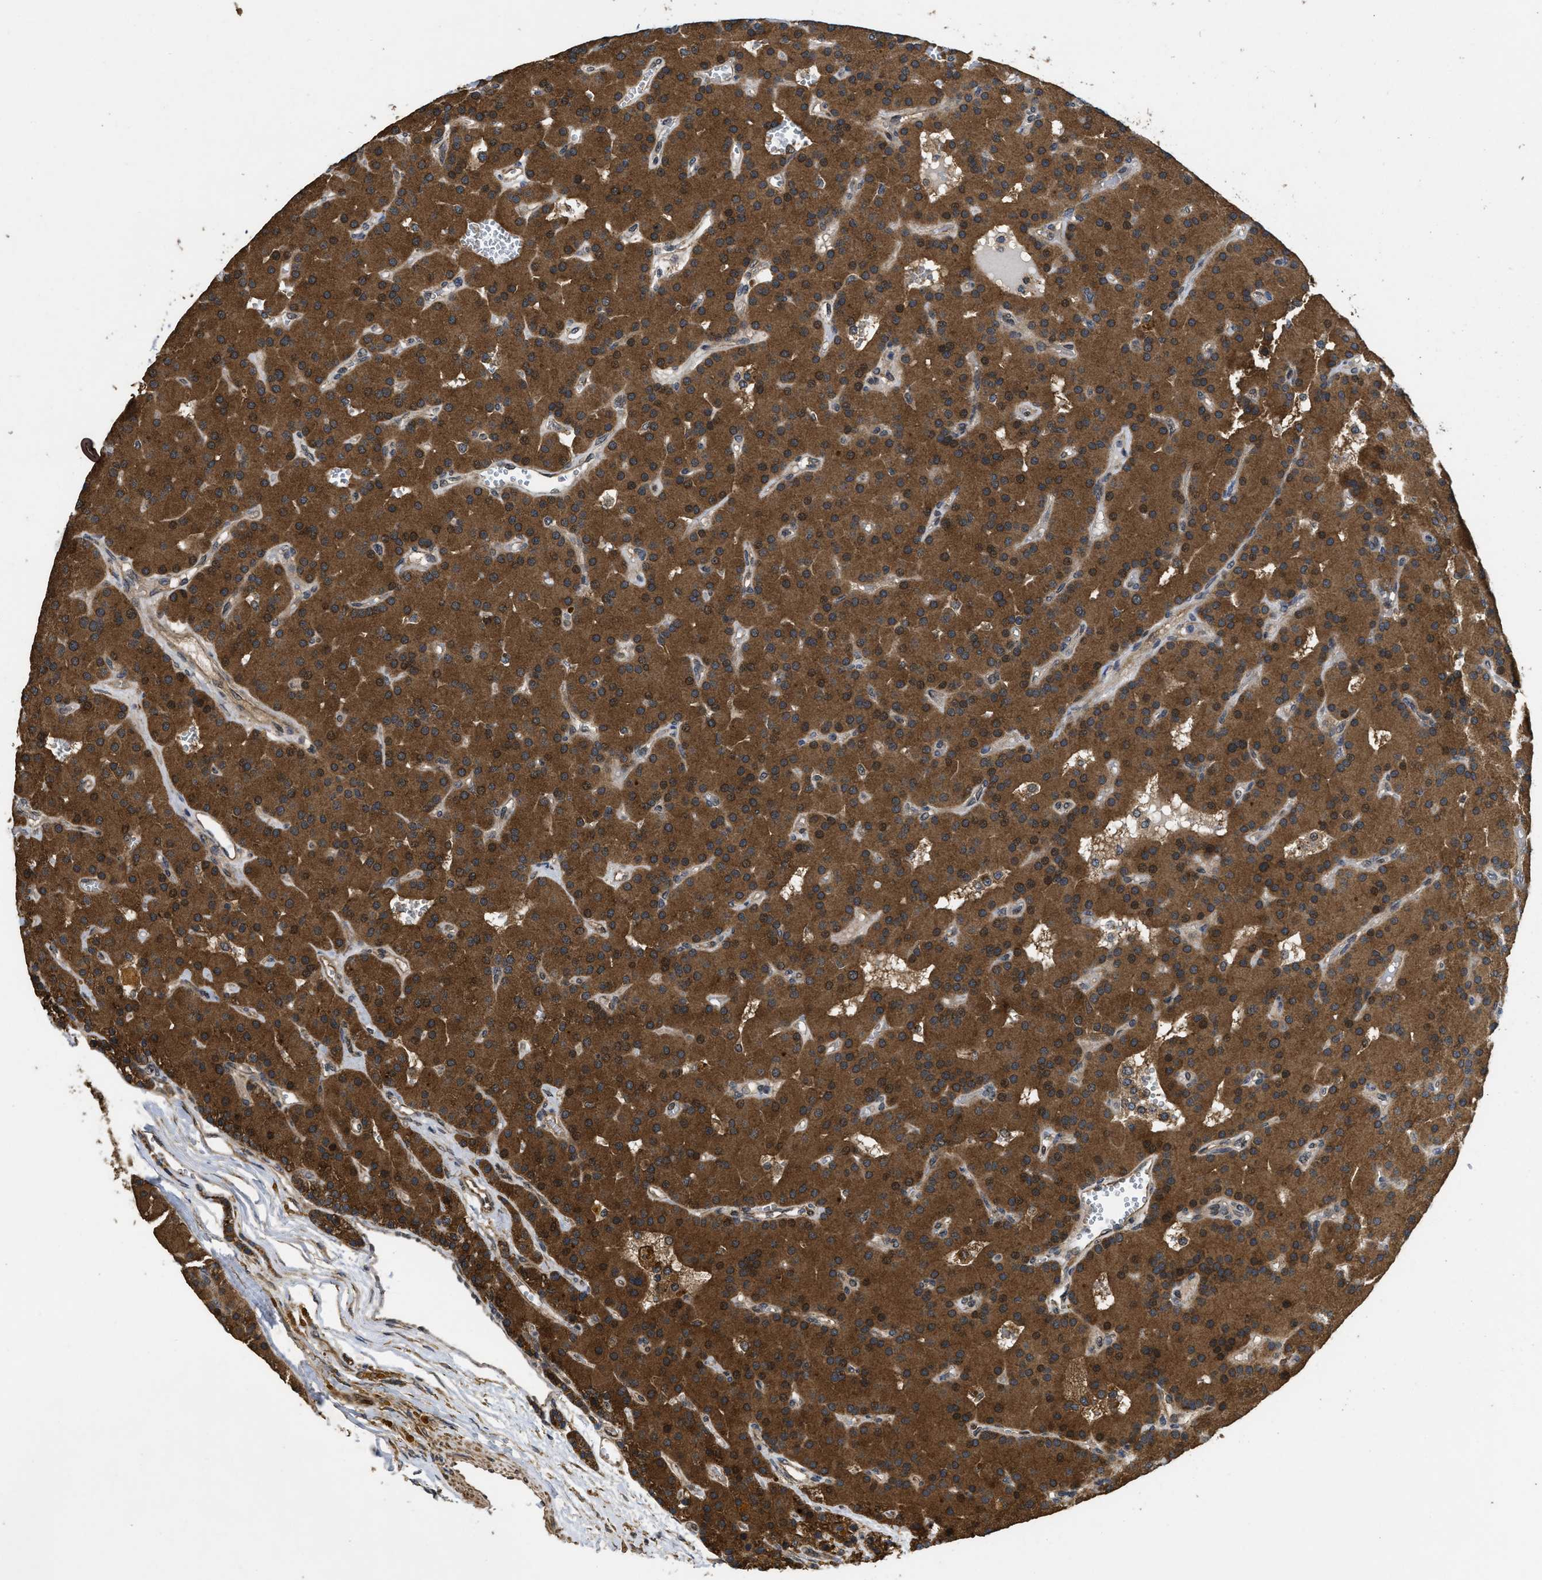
{"staining": {"intensity": "strong", "quantity": ">75%", "location": "cytoplasmic/membranous"}, "tissue": "parathyroid gland", "cell_type": "Glandular cells", "image_type": "normal", "snomed": [{"axis": "morphology", "description": "Normal tissue, NOS"}, {"axis": "morphology", "description": "Adenoma, NOS"}, {"axis": "topography", "description": "Parathyroid gland"}], "caption": "Immunohistochemistry (IHC) image of benign parathyroid gland: parathyroid gland stained using immunohistochemistry reveals high levels of strong protein expression localized specifically in the cytoplasmic/membranous of glandular cells, appearing as a cytoplasmic/membranous brown color.", "gene": "FZD6", "patient": {"sex": "male", "age": 75}}